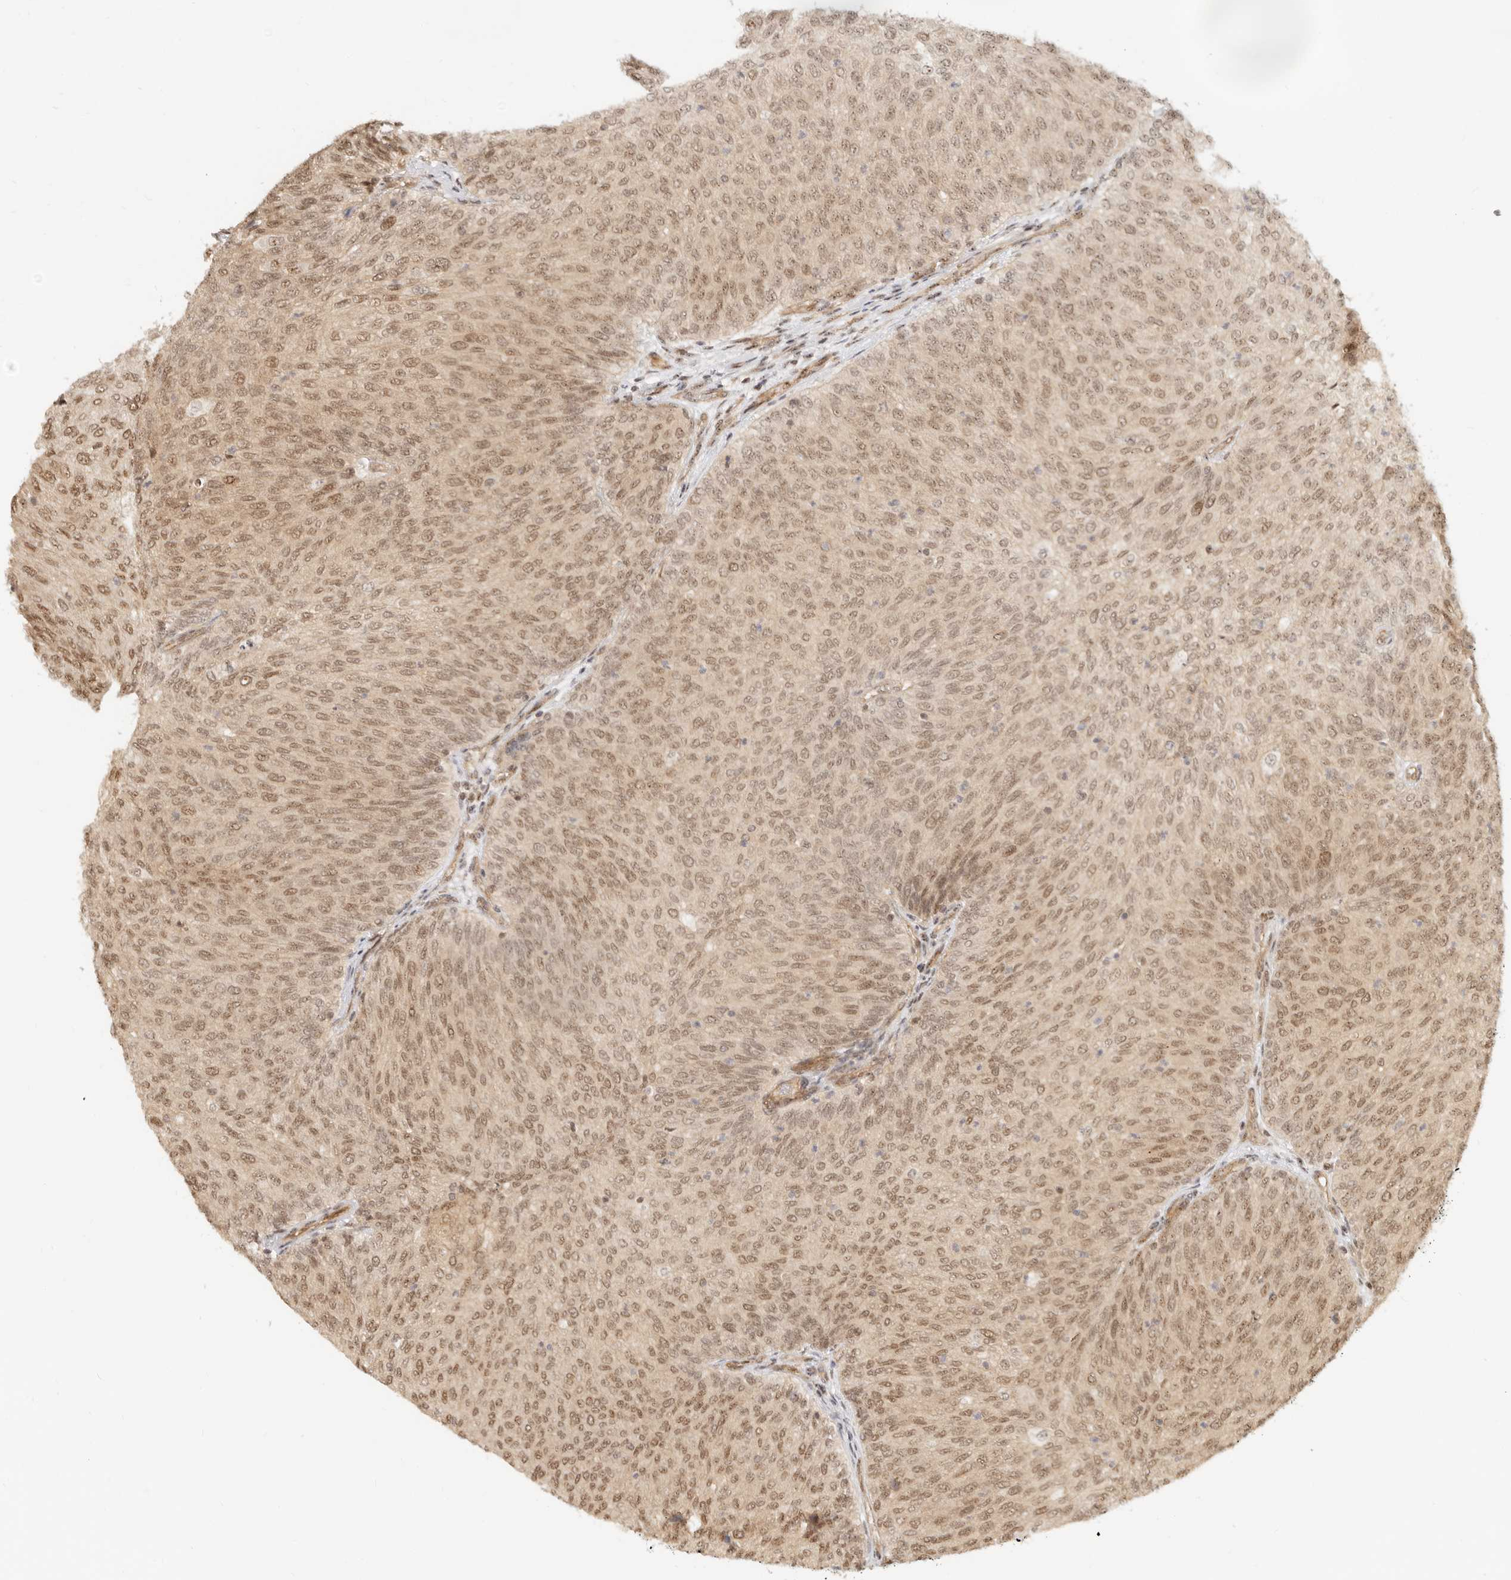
{"staining": {"intensity": "moderate", "quantity": ">75%", "location": "cytoplasmic/membranous,nuclear"}, "tissue": "urothelial cancer", "cell_type": "Tumor cells", "image_type": "cancer", "snomed": [{"axis": "morphology", "description": "Urothelial carcinoma, Low grade"}, {"axis": "topography", "description": "Urinary bladder"}], "caption": "The immunohistochemical stain labels moderate cytoplasmic/membranous and nuclear staining in tumor cells of low-grade urothelial carcinoma tissue.", "gene": "BAP1", "patient": {"sex": "female", "age": 79}}